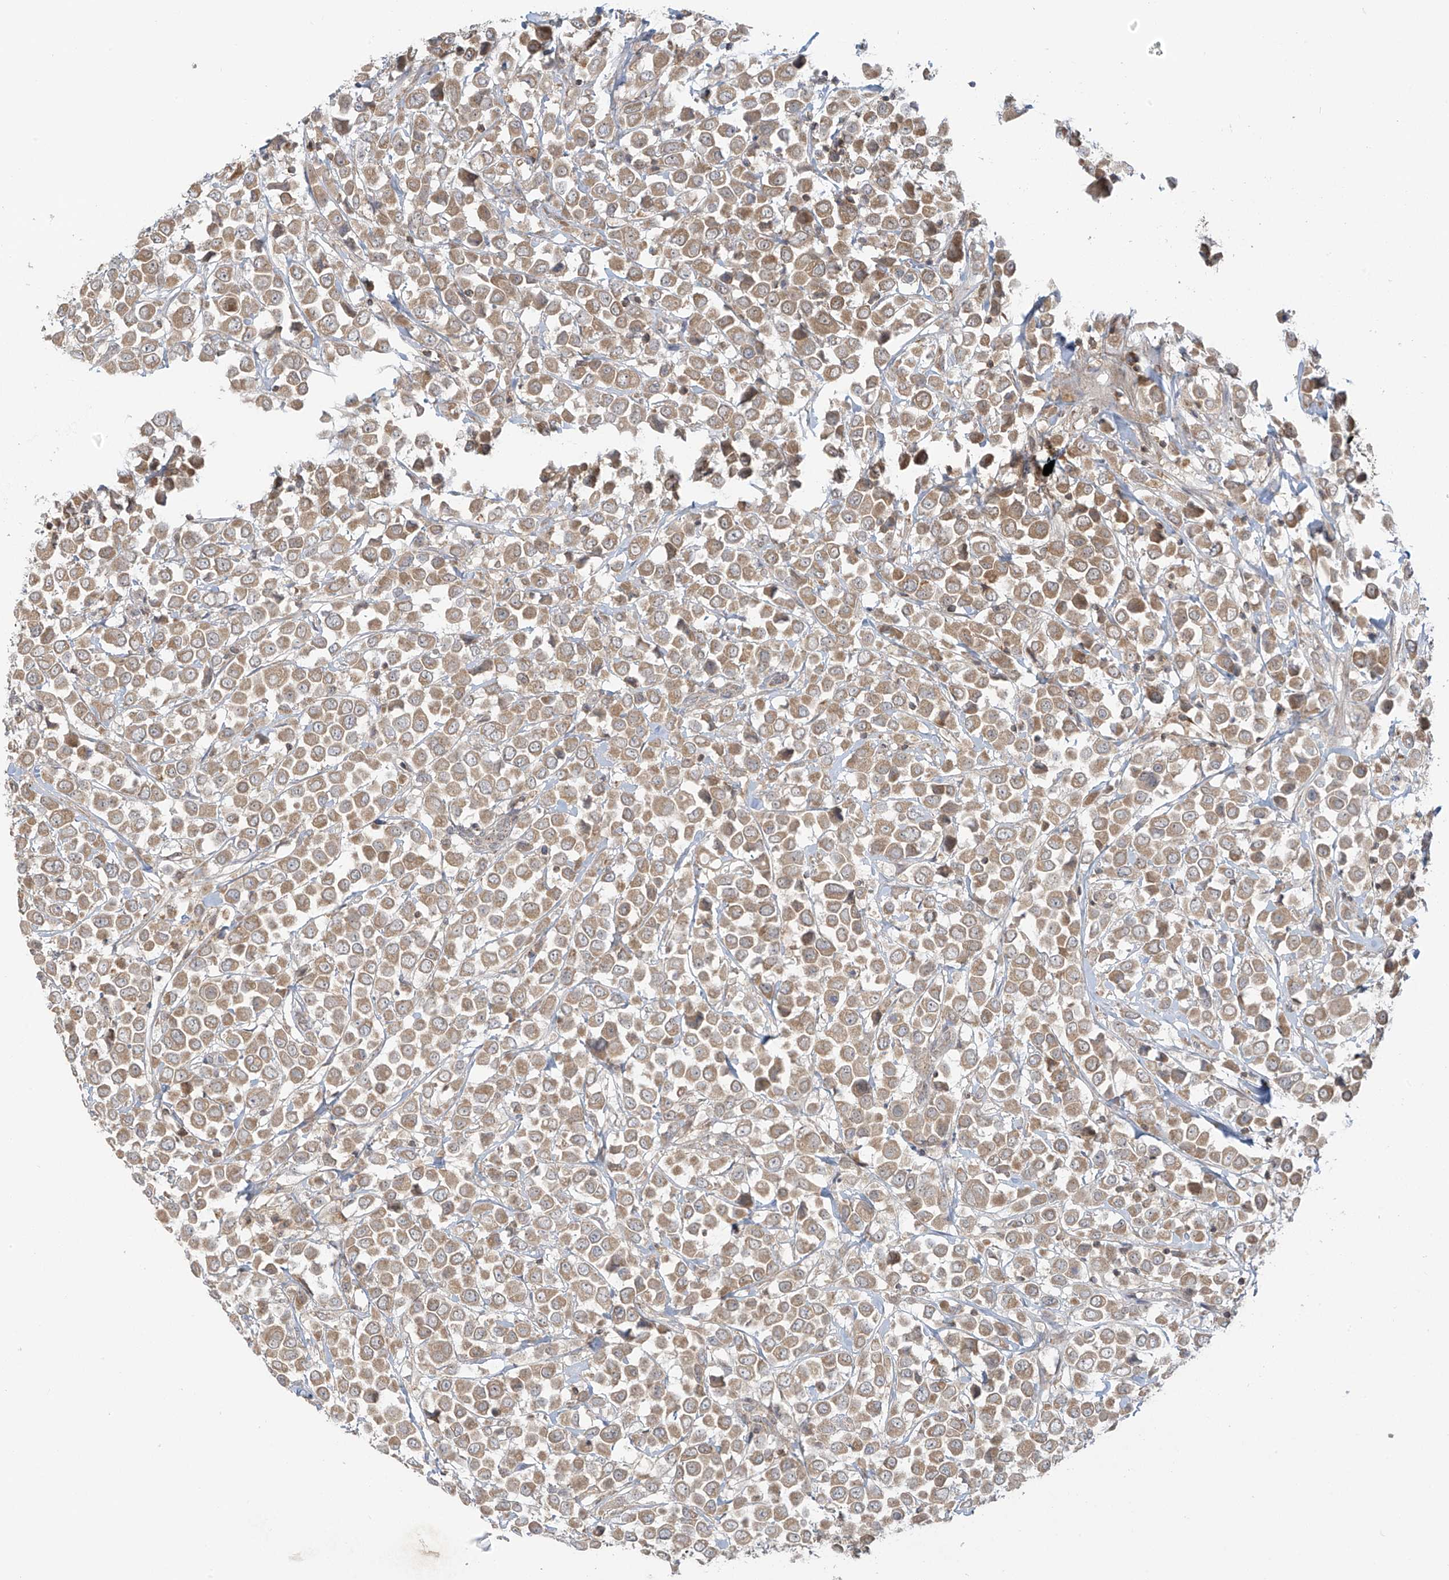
{"staining": {"intensity": "weak", "quantity": ">75%", "location": "cytoplasmic/membranous"}, "tissue": "breast cancer", "cell_type": "Tumor cells", "image_type": "cancer", "snomed": [{"axis": "morphology", "description": "Duct carcinoma"}, {"axis": "topography", "description": "Breast"}], "caption": "Breast intraductal carcinoma stained for a protein (brown) reveals weak cytoplasmic/membranous positive expression in about >75% of tumor cells.", "gene": "HDDC2", "patient": {"sex": "female", "age": 61}}